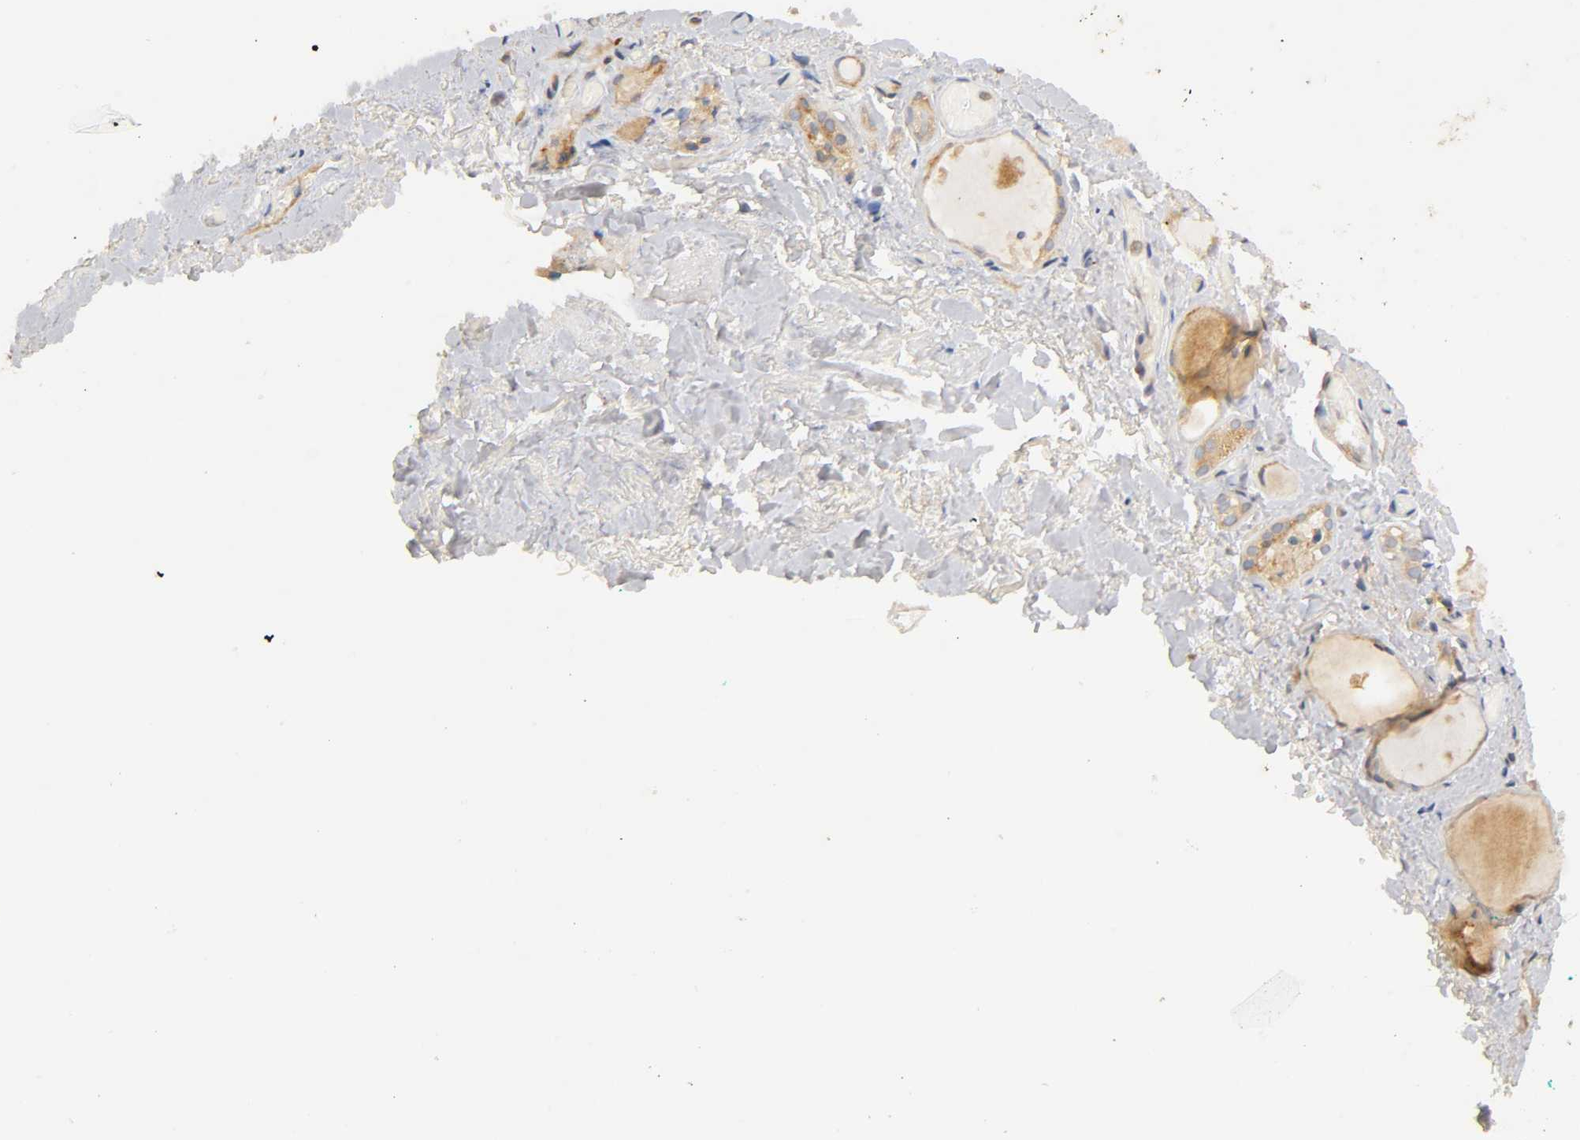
{"staining": {"intensity": "moderate", "quantity": ">75%", "location": "cytoplasmic/membranous"}, "tissue": "thyroid gland", "cell_type": "Glandular cells", "image_type": "normal", "snomed": [{"axis": "morphology", "description": "Normal tissue, NOS"}, {"axis": "topography", "description": "Thyroid gland"}], "caption": "This photomicrograph shows IHC staining of benign human thyroid gland, with medium moderate cytoplasmic/membranous expression in about >75% of glandular cells.", "gene": "RHOA", "patient": {"sex": "female", "age": 75}}